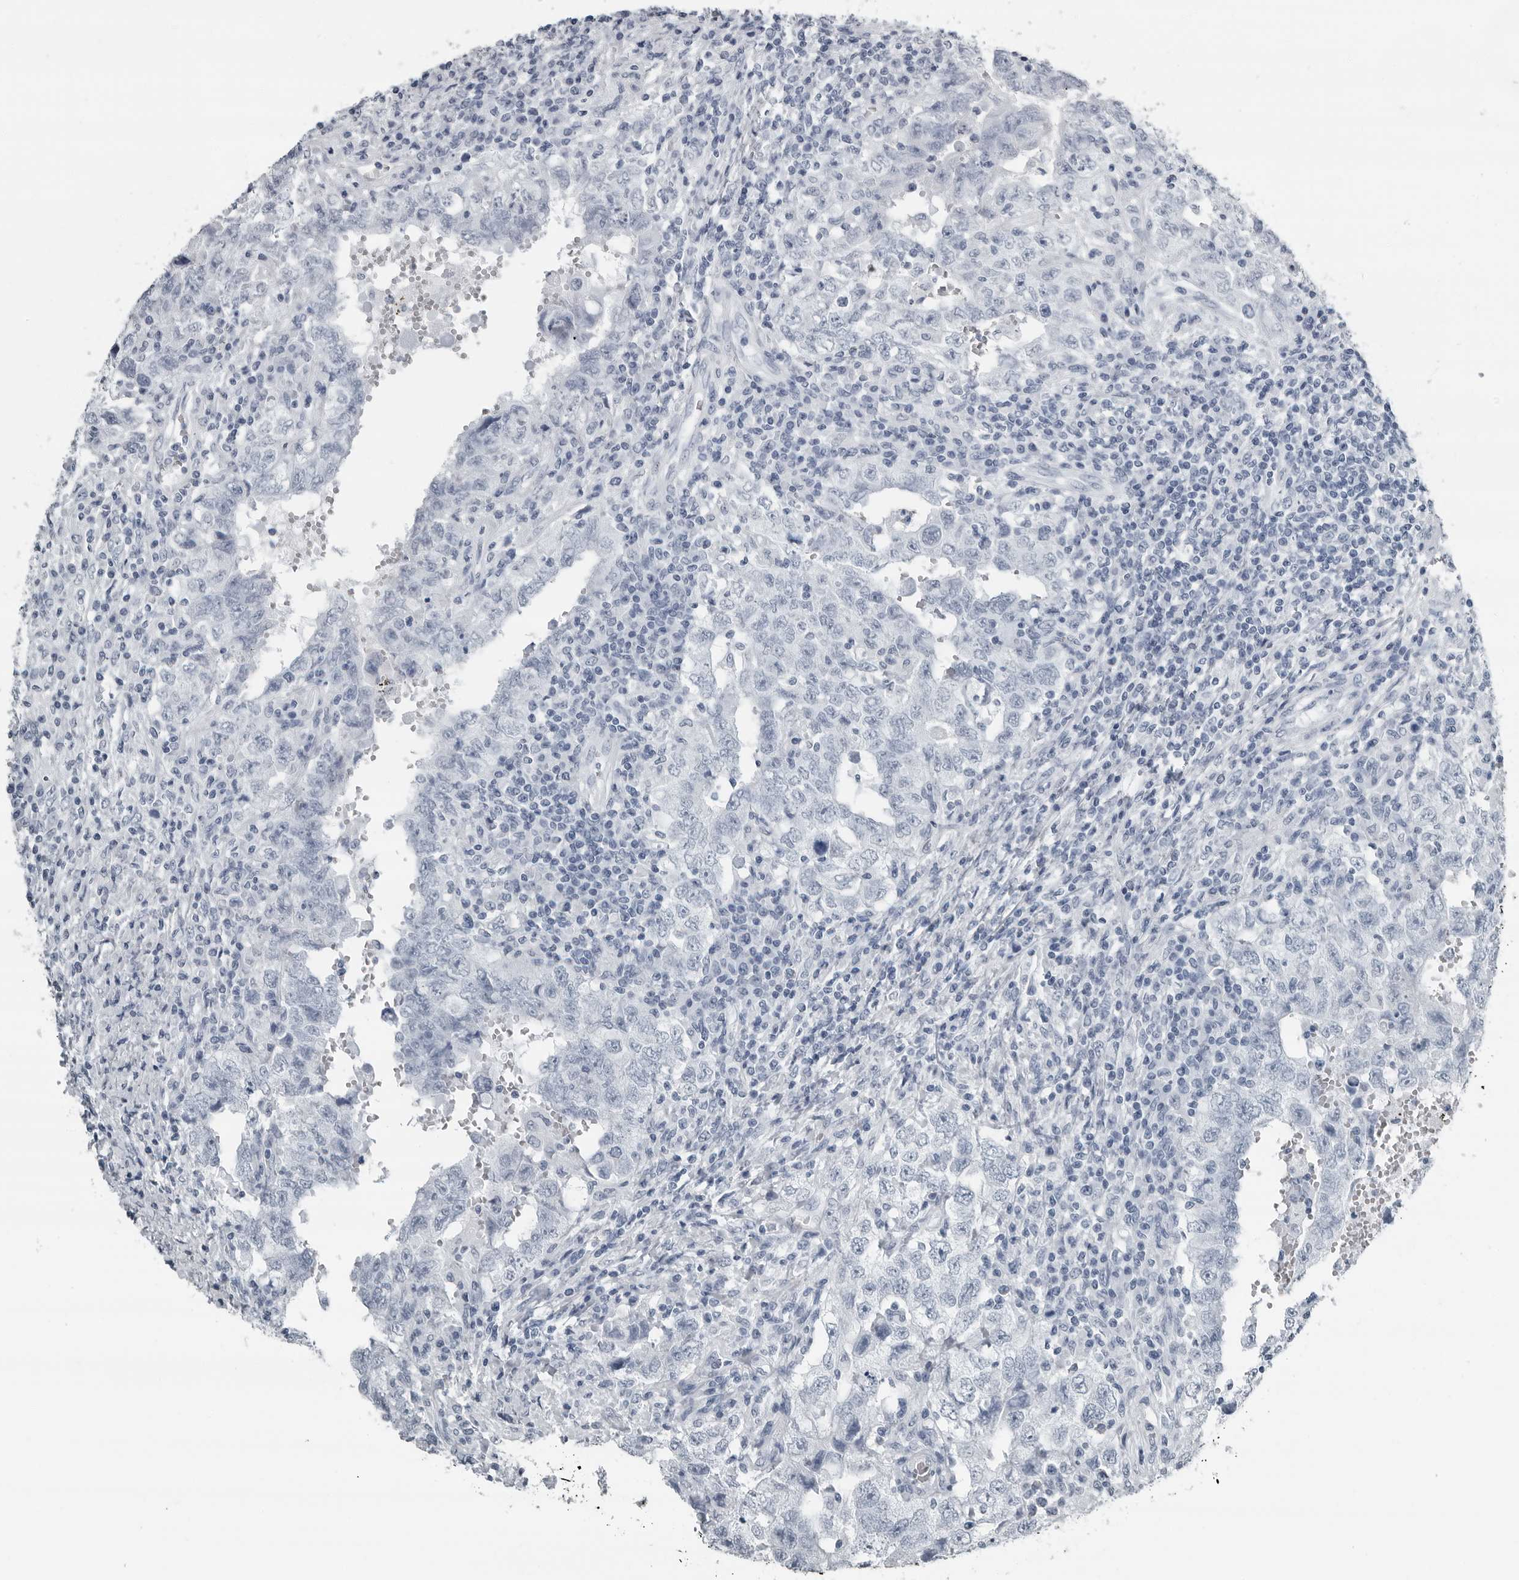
{"staining": {"intensity": "negative", "quantity": "none", "location": "none"}, "tissue": "testis cancer", "cell_type": "Tumor cells", "image_type": "cancer", "snomed": [{"axis": "morphology", "description": "Carcinoma, Embryonal, NOS"}, {"axis": "topography", "description": "Testis"}], "caption": "Tumor cells show no significant staining in testis embryonal carcinoma.", "gene": "PRSS1", "patient": {"sex": "male", "age": 26}}